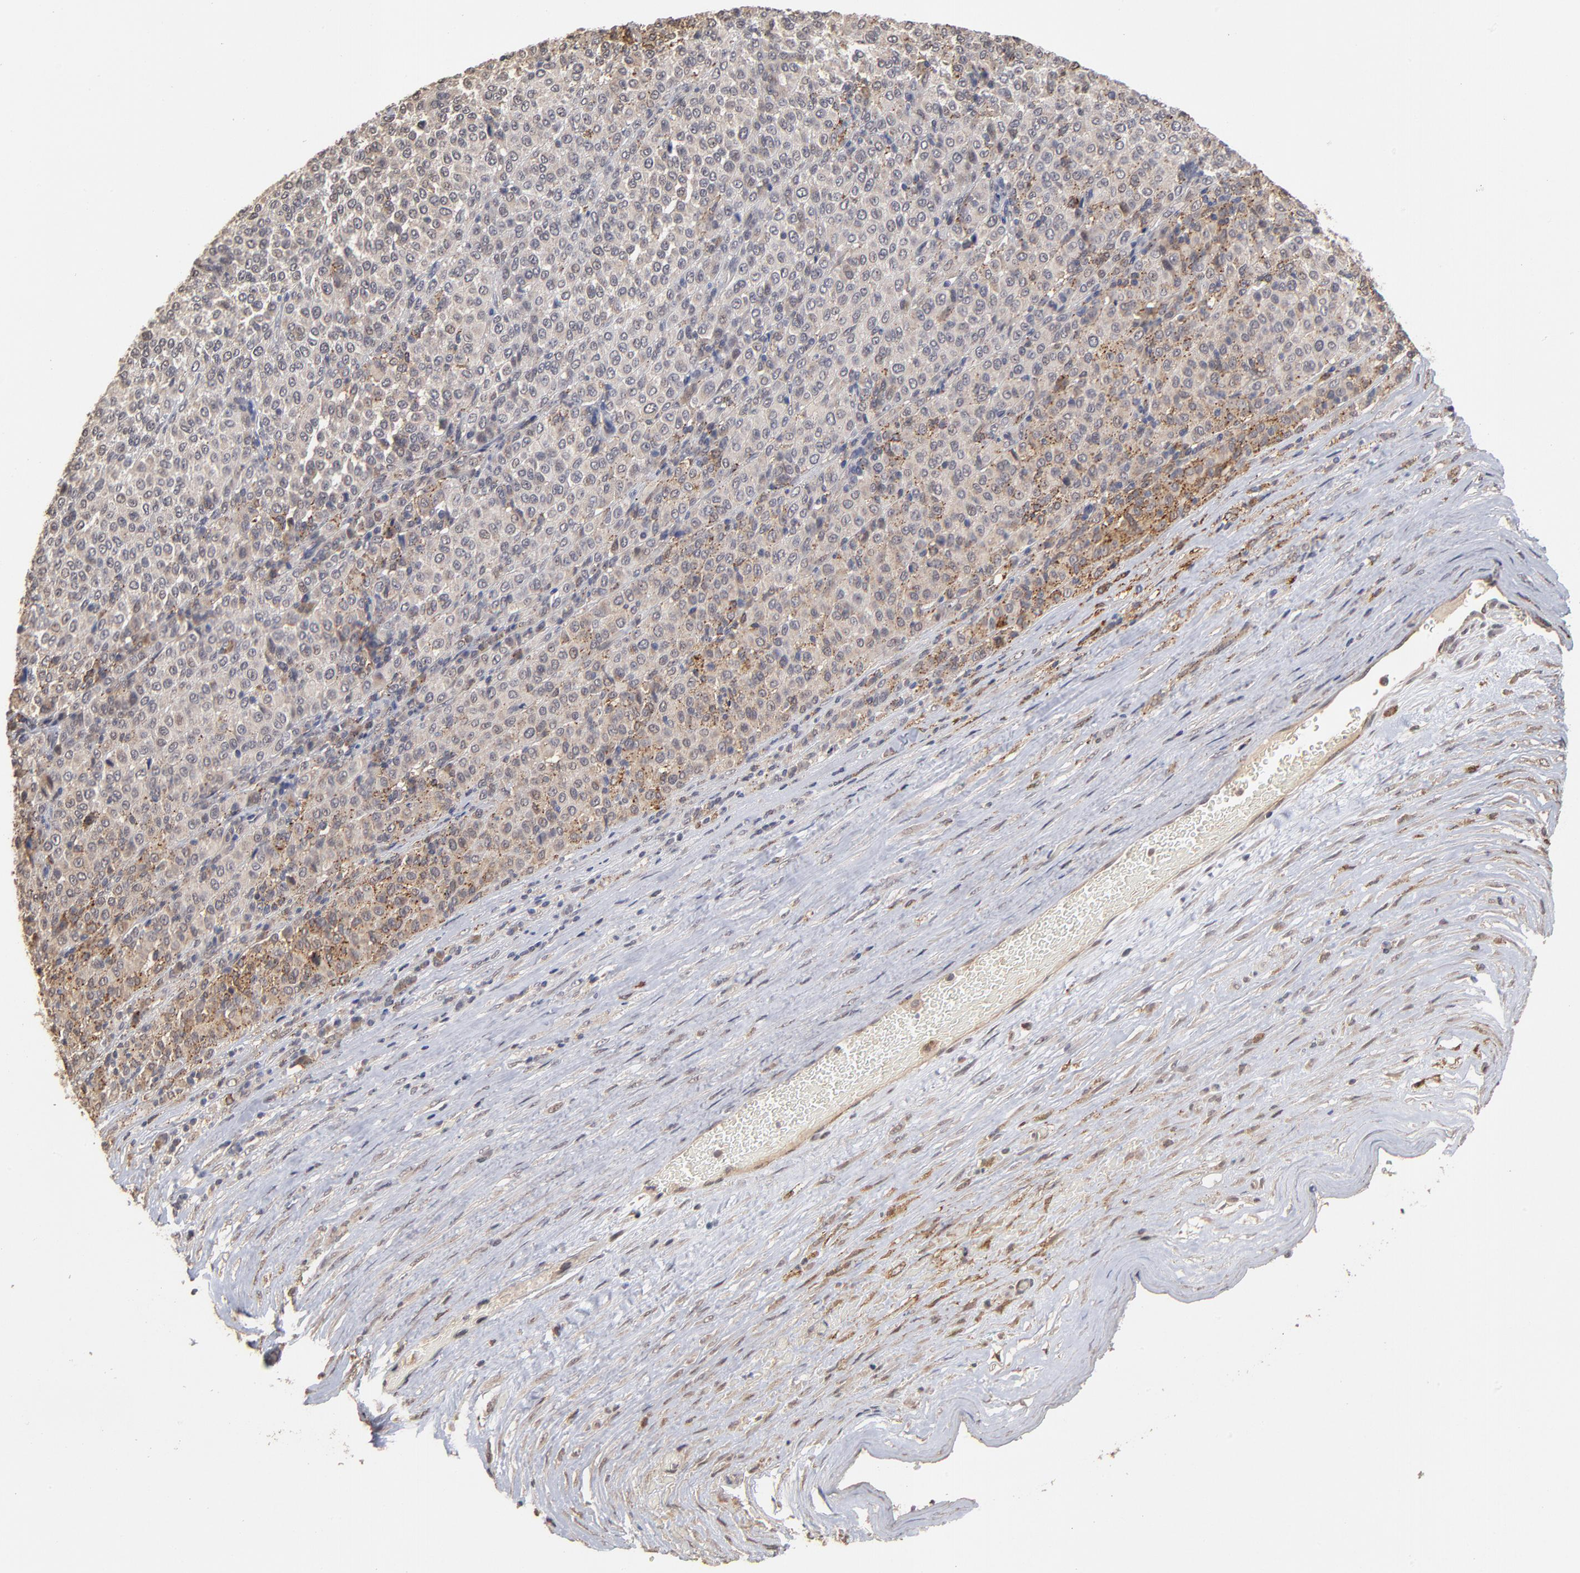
{"staining": {"intensity": "moderate", "quantity": "<25%", "location": "cytoplasmic/membranous"}, "tissue": "melanoma", "cell_type": "Tumor cells", "image_type": "cancer", "snomed": [{"axis": "morphology", "description": "Malignant melanoma, Metastatic site"}, {"axis": "topography", "description": "Pancreas"}], "caption": "Melanoma stained with a protein marker reveals moderate staining in tumor cells.", "gene": "ASB8", "patient": {"sex": "female", "age": 30}}